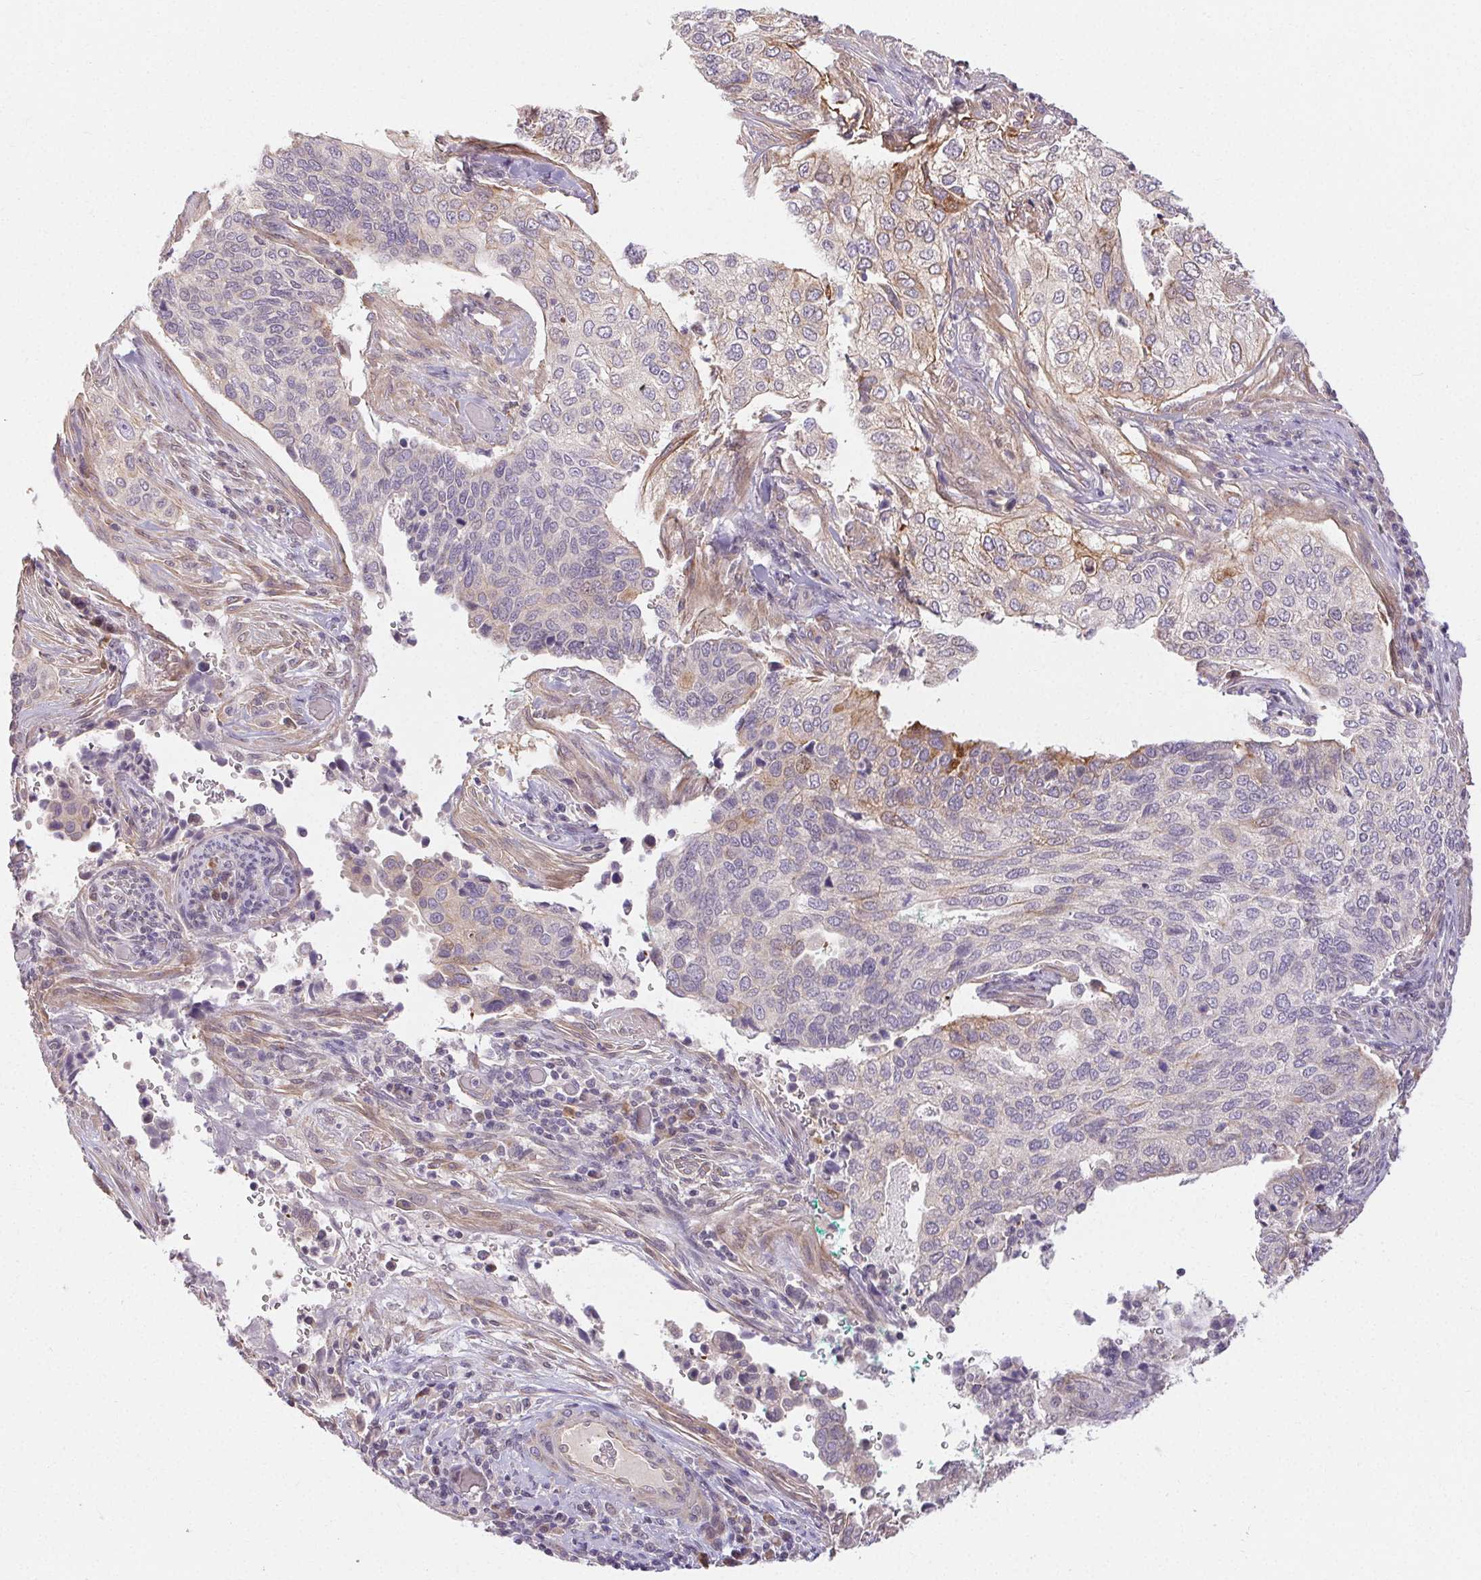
{"staining": {"intensity": "negative", "quantity": "none", "location": "none"}, "tissue": "cervical cancer", "cell_type": "Tumor cells", "image_type": "cancer", "snomed": [{"axis": "morphology", "description": "Squamous cell carcinoma, NOS"}, {"axis": "topography", "description": "Cervix"}], "caption": "DAB (3,3'-diaminobenzidine) immunohistochemical staining of cervical cancer exhibits no significant expression in tumor cells.", "gene": "TMEM52B", "patient": {"sex": "female", "age": 38}}